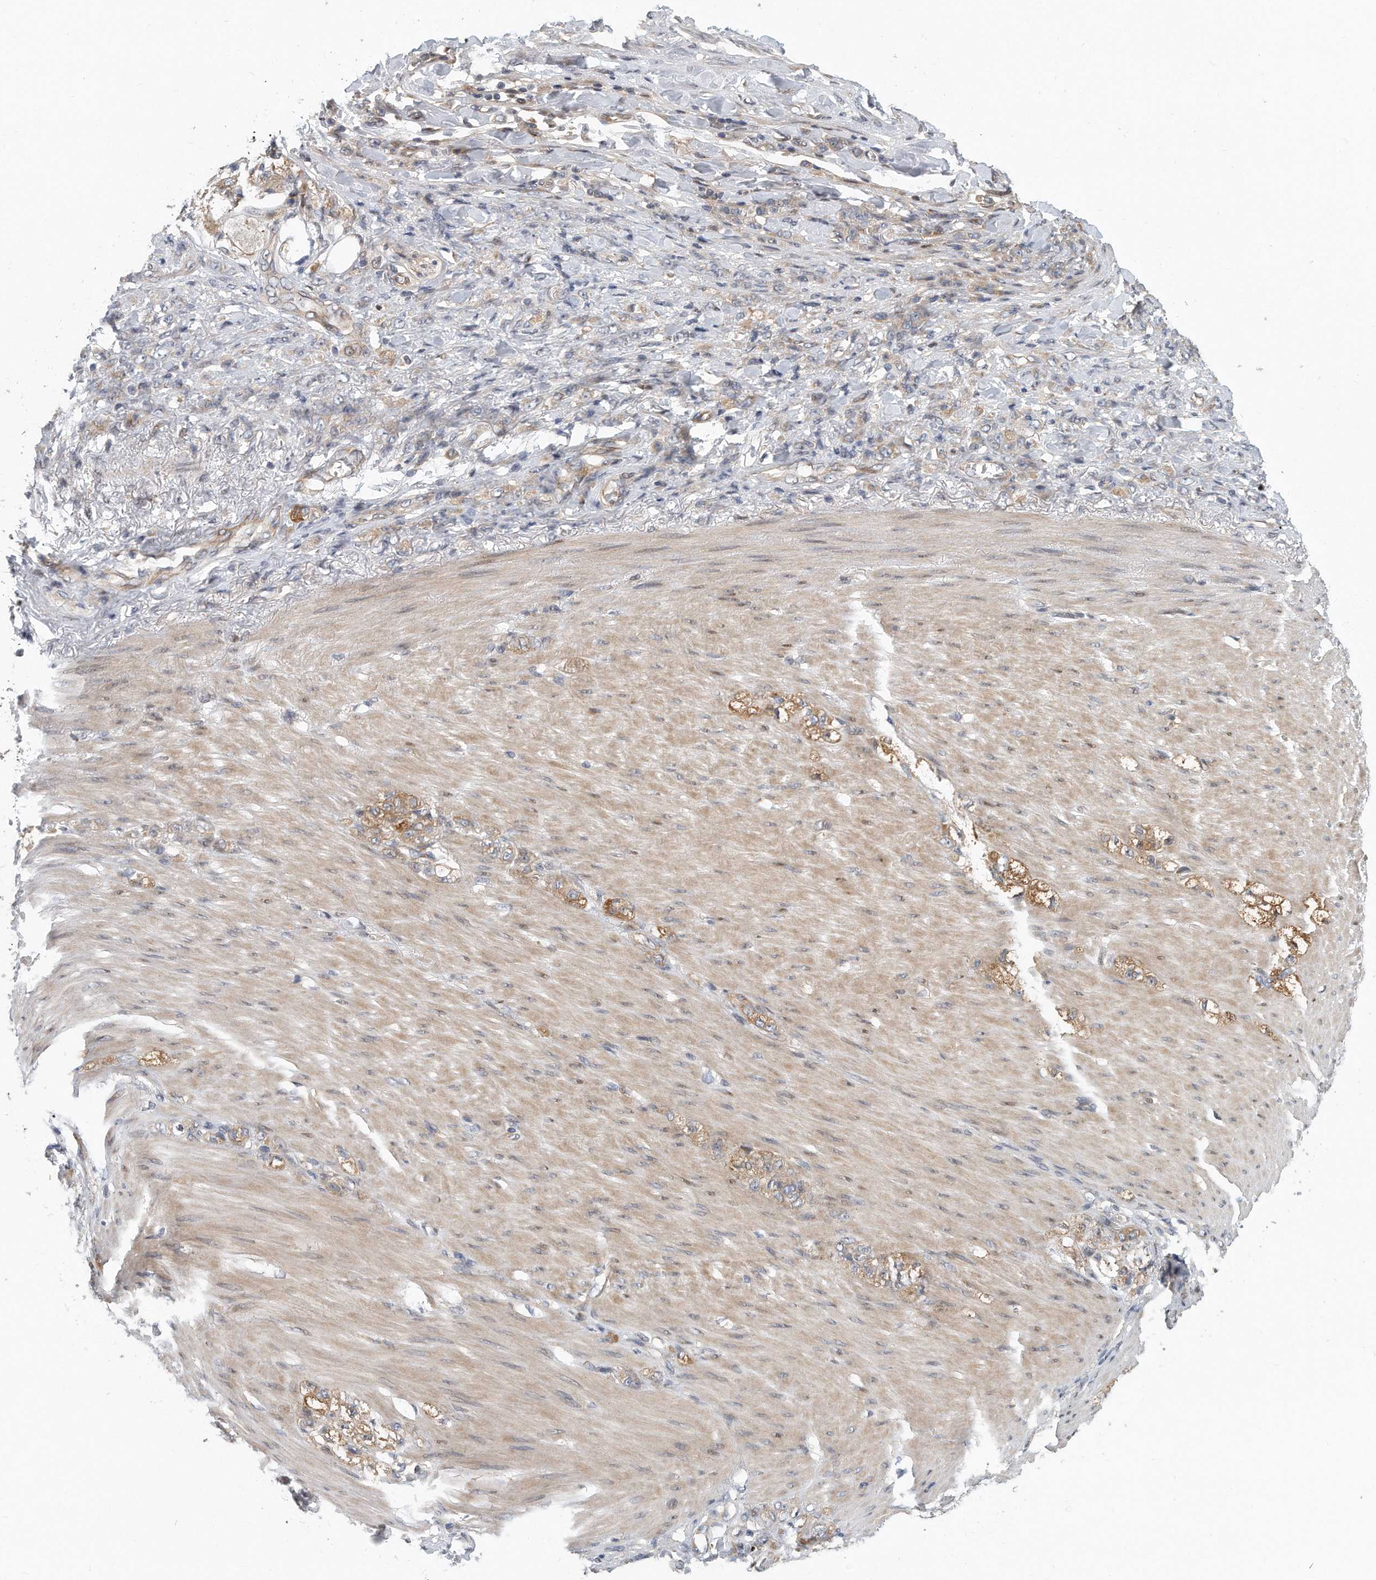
{"staining": {"intensity": "moderate", "quantity": ">75%", "location": "cytoplasmic/membranous"}, "tissue": "stomach cancer", "cell_type": "Tumor cells", "image_type": "cancer", "snomed": [{"axis": "morphology", "description": "Normal tissue, NOS"}, {"axis": "morphology", "description": "Adenocarcinoma, NOS"}, {"axis": "topography", "description": "Stomach"}], "caption": "Protein staining of stomach cancer (adenocarcinoma) tissue displays moderate cytoplasmic/membranous staining in approximately >75% of tumor cells.", "gene": "PCDH8", "patient": {"sex": "male", "age": 82}}